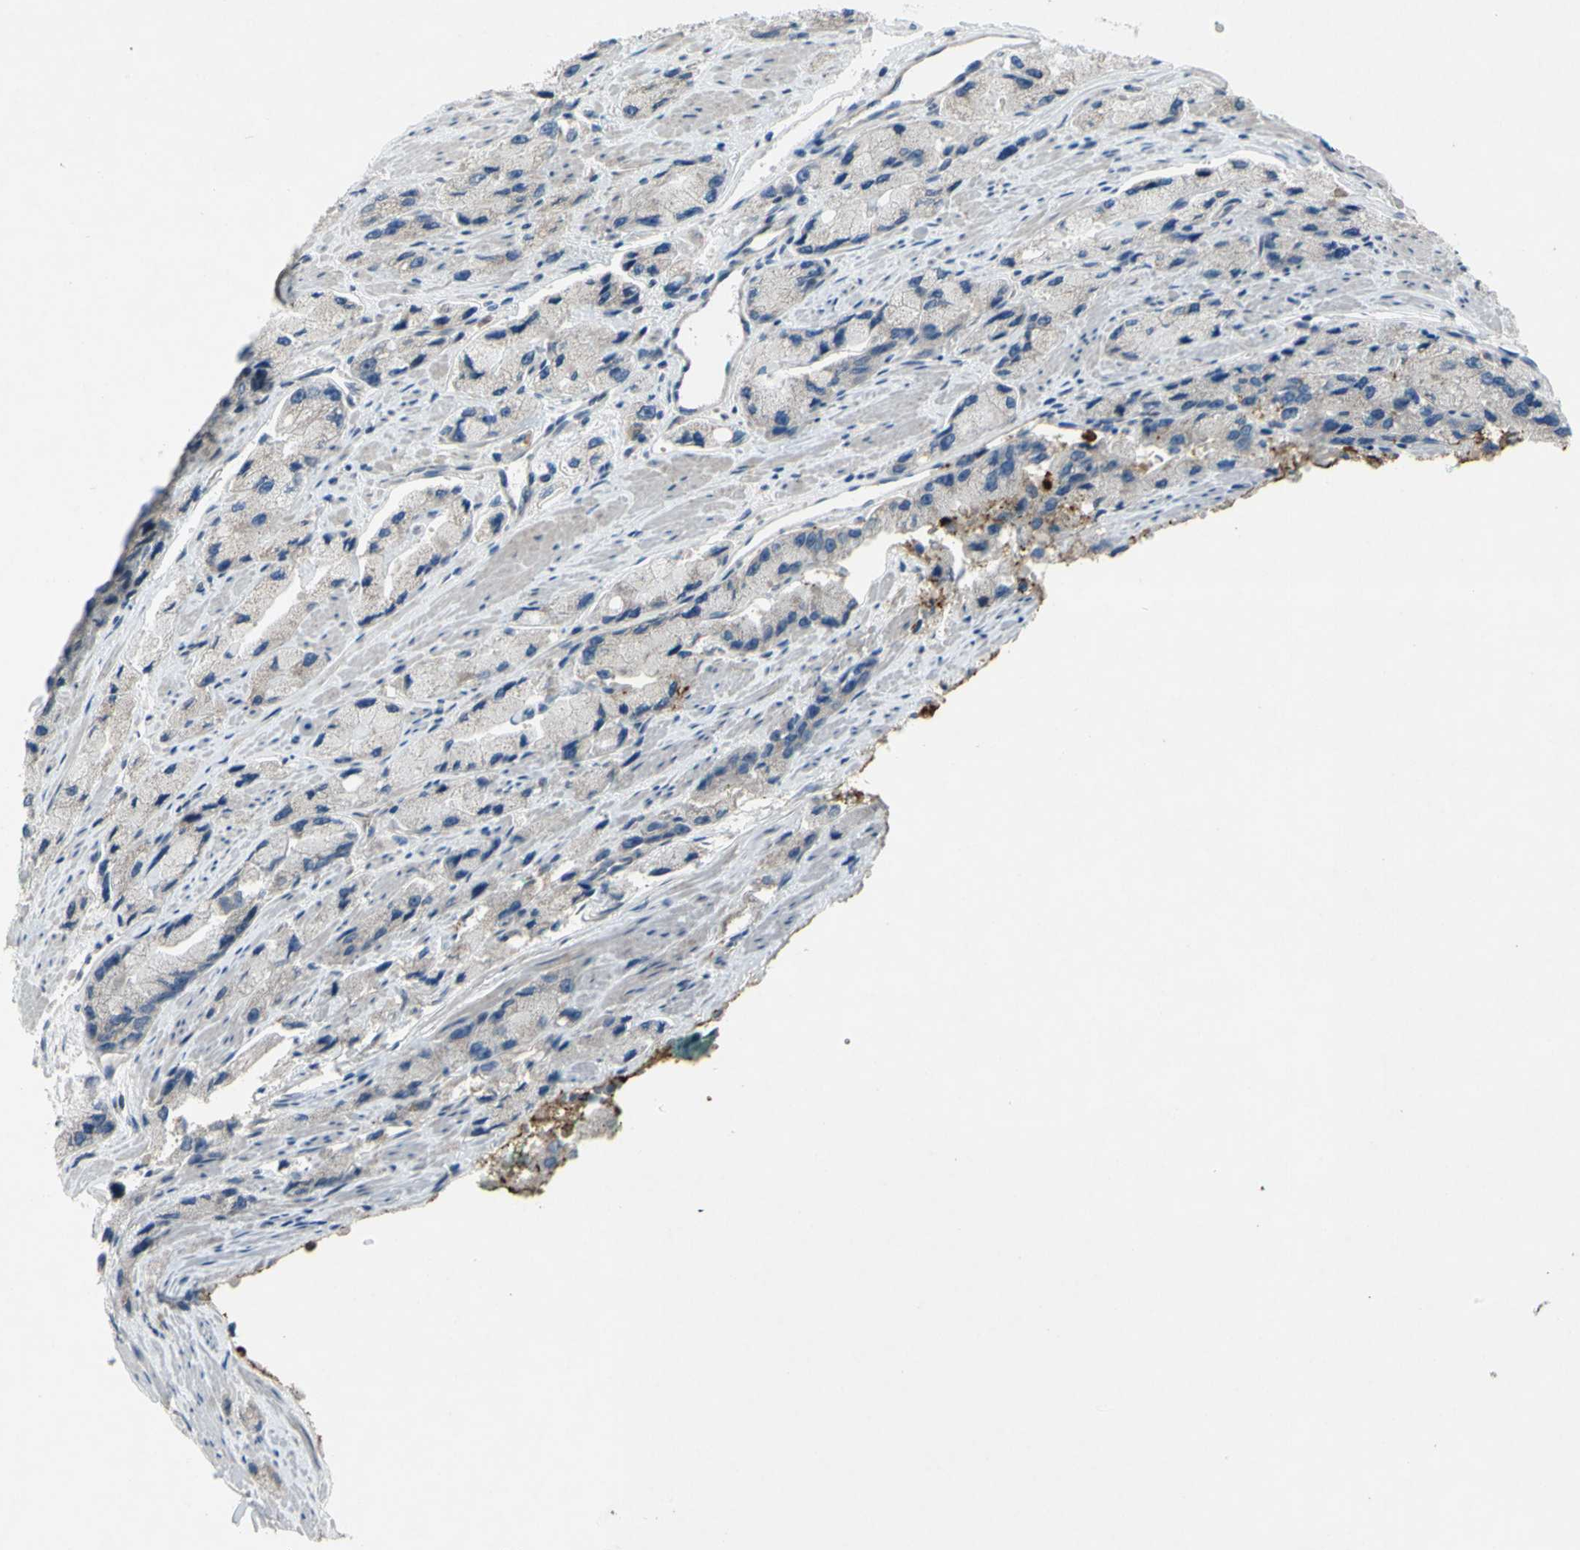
{"staining": {"intensity": "negative", "quantity": "none", "location": "none"}, "tissue": "prostate cancer", "cell_type": "Tumor cells", "image_type": "cancer", "snomed": [{"axis": "morphology", "description": "Adenocarcinoma, High grade"}, {"axis": "topography", "description": "Prostate"}], "caption": "Prostate cancer was stained to show a protein in brown. There is no significant staining in tumor cells. Brightfield microscopy of IHC stained with DAB (brown) and hematoxylin (blue), captured at high magnification.", "gene": "GRAMD2B", "patient": {"sex": "male", "age": 58}}